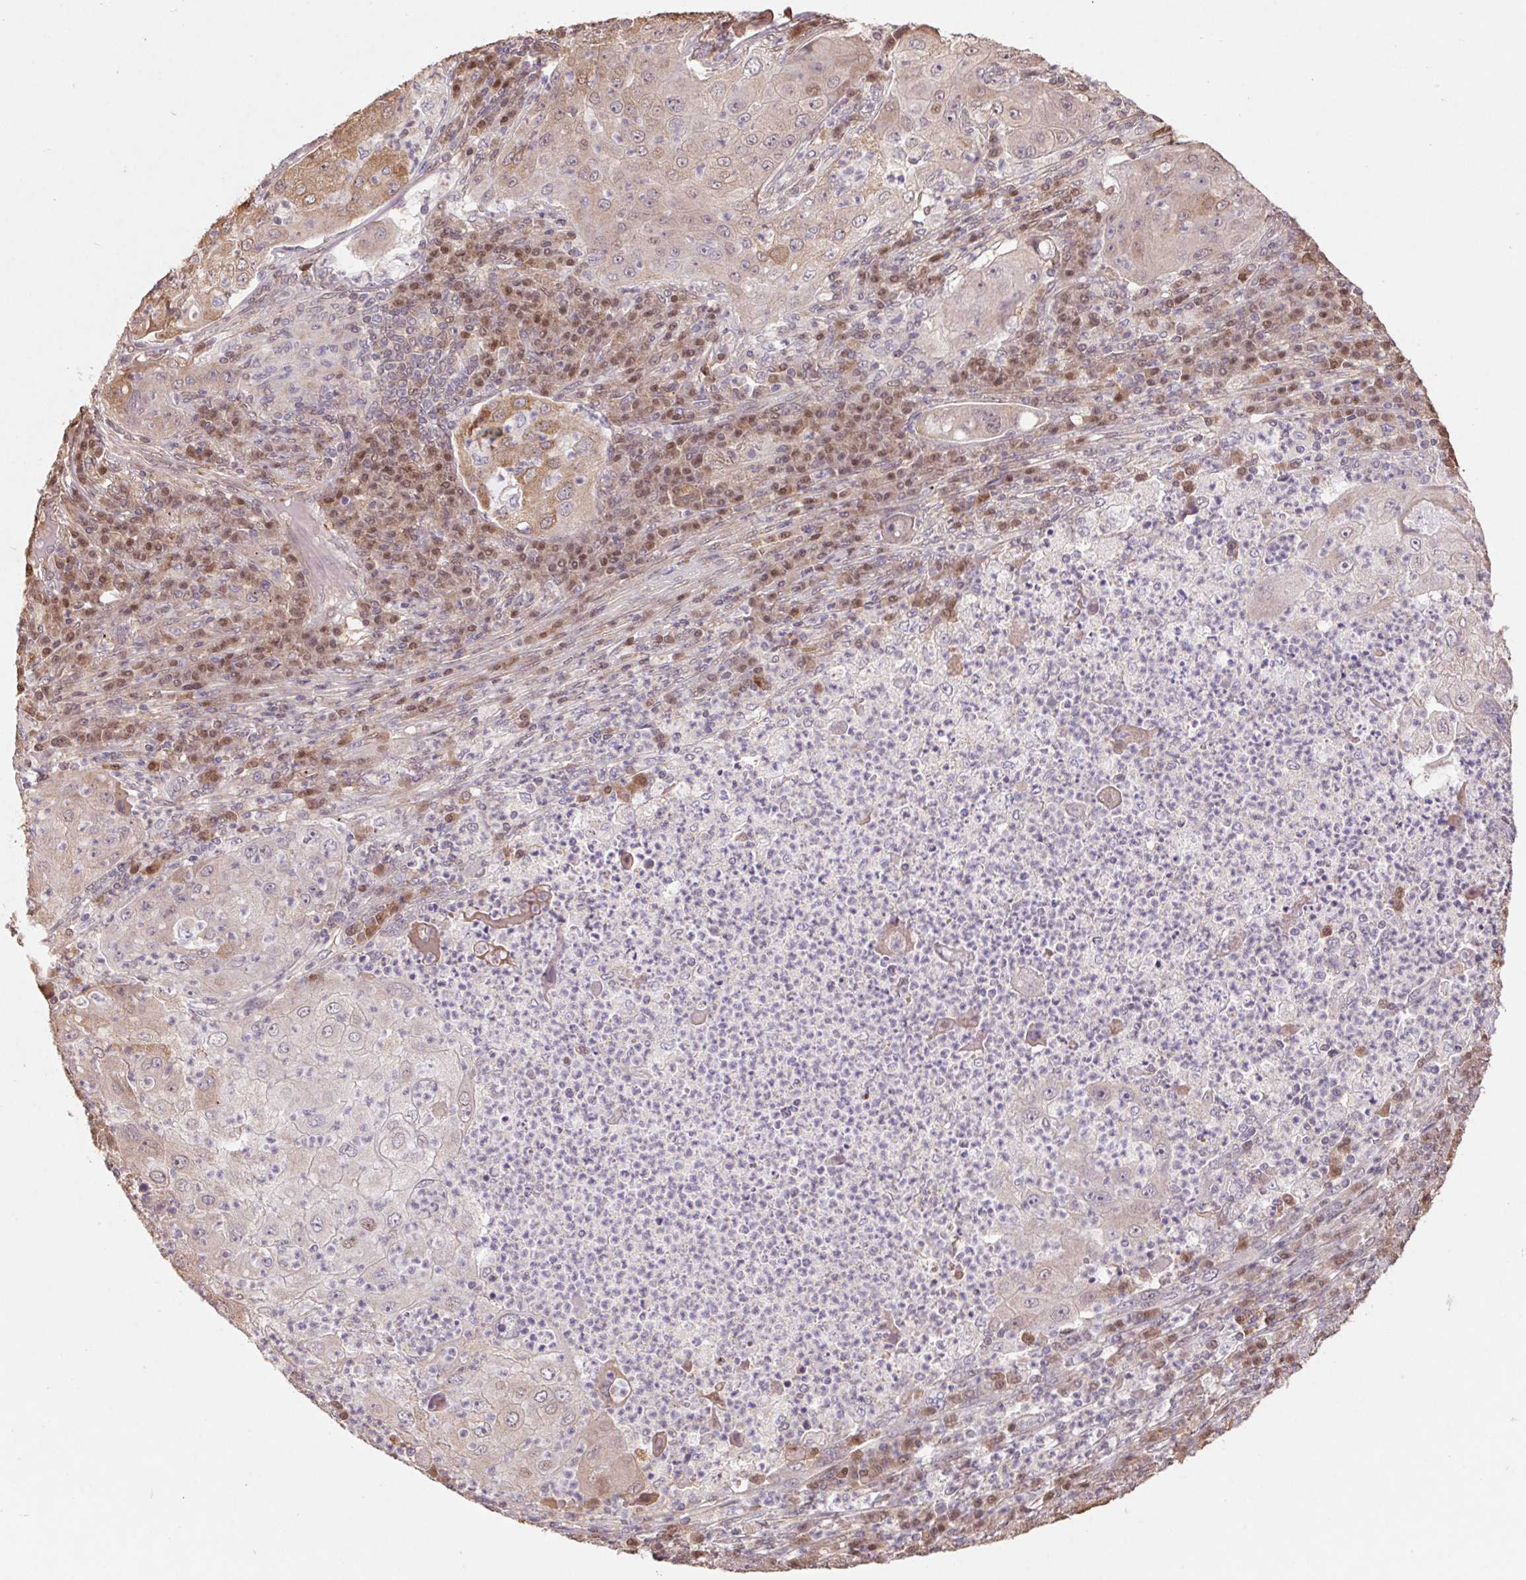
{"staining": {"intensity": "weak", "quantity": "<25%", "location": "cytoplasmic/membranous,nuclear"}, "tissue": "lung cancer", "cell_type": "Tumor cells", "image_type": "cancer", "snomed": [{"axis": "morphology", "description": "Squamous cell carcinoma, NOS"}, {"axis": "topography", "description": "Lung"}], "caption": "Immunohistochemical staining of human squamous cell carcinoma (lung) shows no significant expression in tumor cells. Brightfield microscopy of immunohistochemistry stained with DAB (3,3'-diaminobenzidine) (brown) and hematoxylin (blue), captured at high magnification.", "gene": "CUTA", "patient": {"sex": "female", "age": 59}}